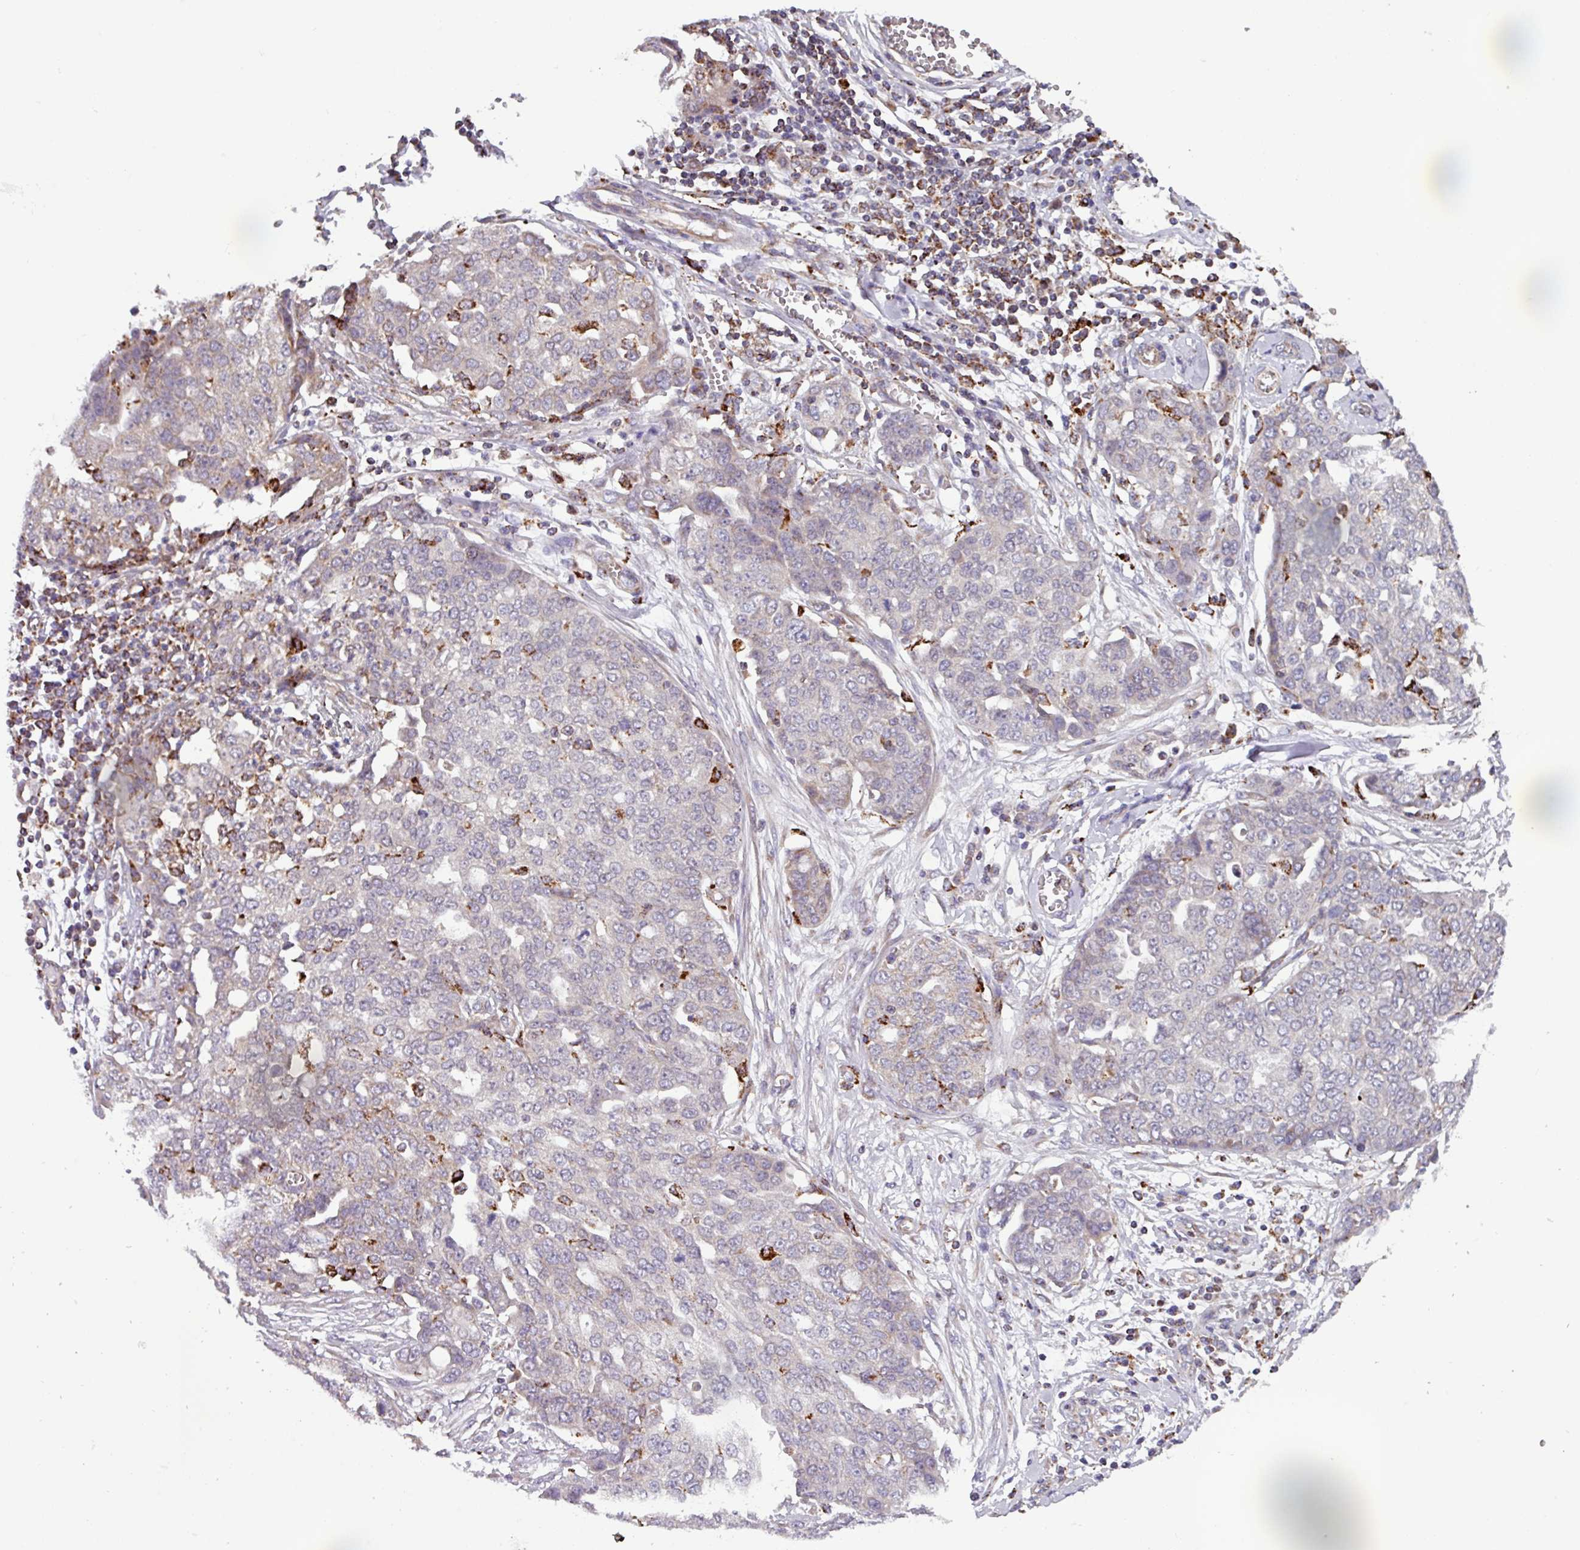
{"staining": {"intensity": "negative", "quantity": "none", "location": "none"}, "tissue": "ovarian cancer", "cell_type": "Tumor cells", "image_type": "cancer", "snomed": [{"axis": "morphology", "description": "Cystadenocarcinoma, serous, NOS"}, {"axis": "topography", "description": "Soft tissue"}, {"axis": "topography", "description": "Ovary"}], "caption": "Tumor cells are negative for protein expression in human serous cystadenocarcinoma (ovarian).", "gene": "AKIRIN1", "patient": {"sex": "female", "age": 57}}